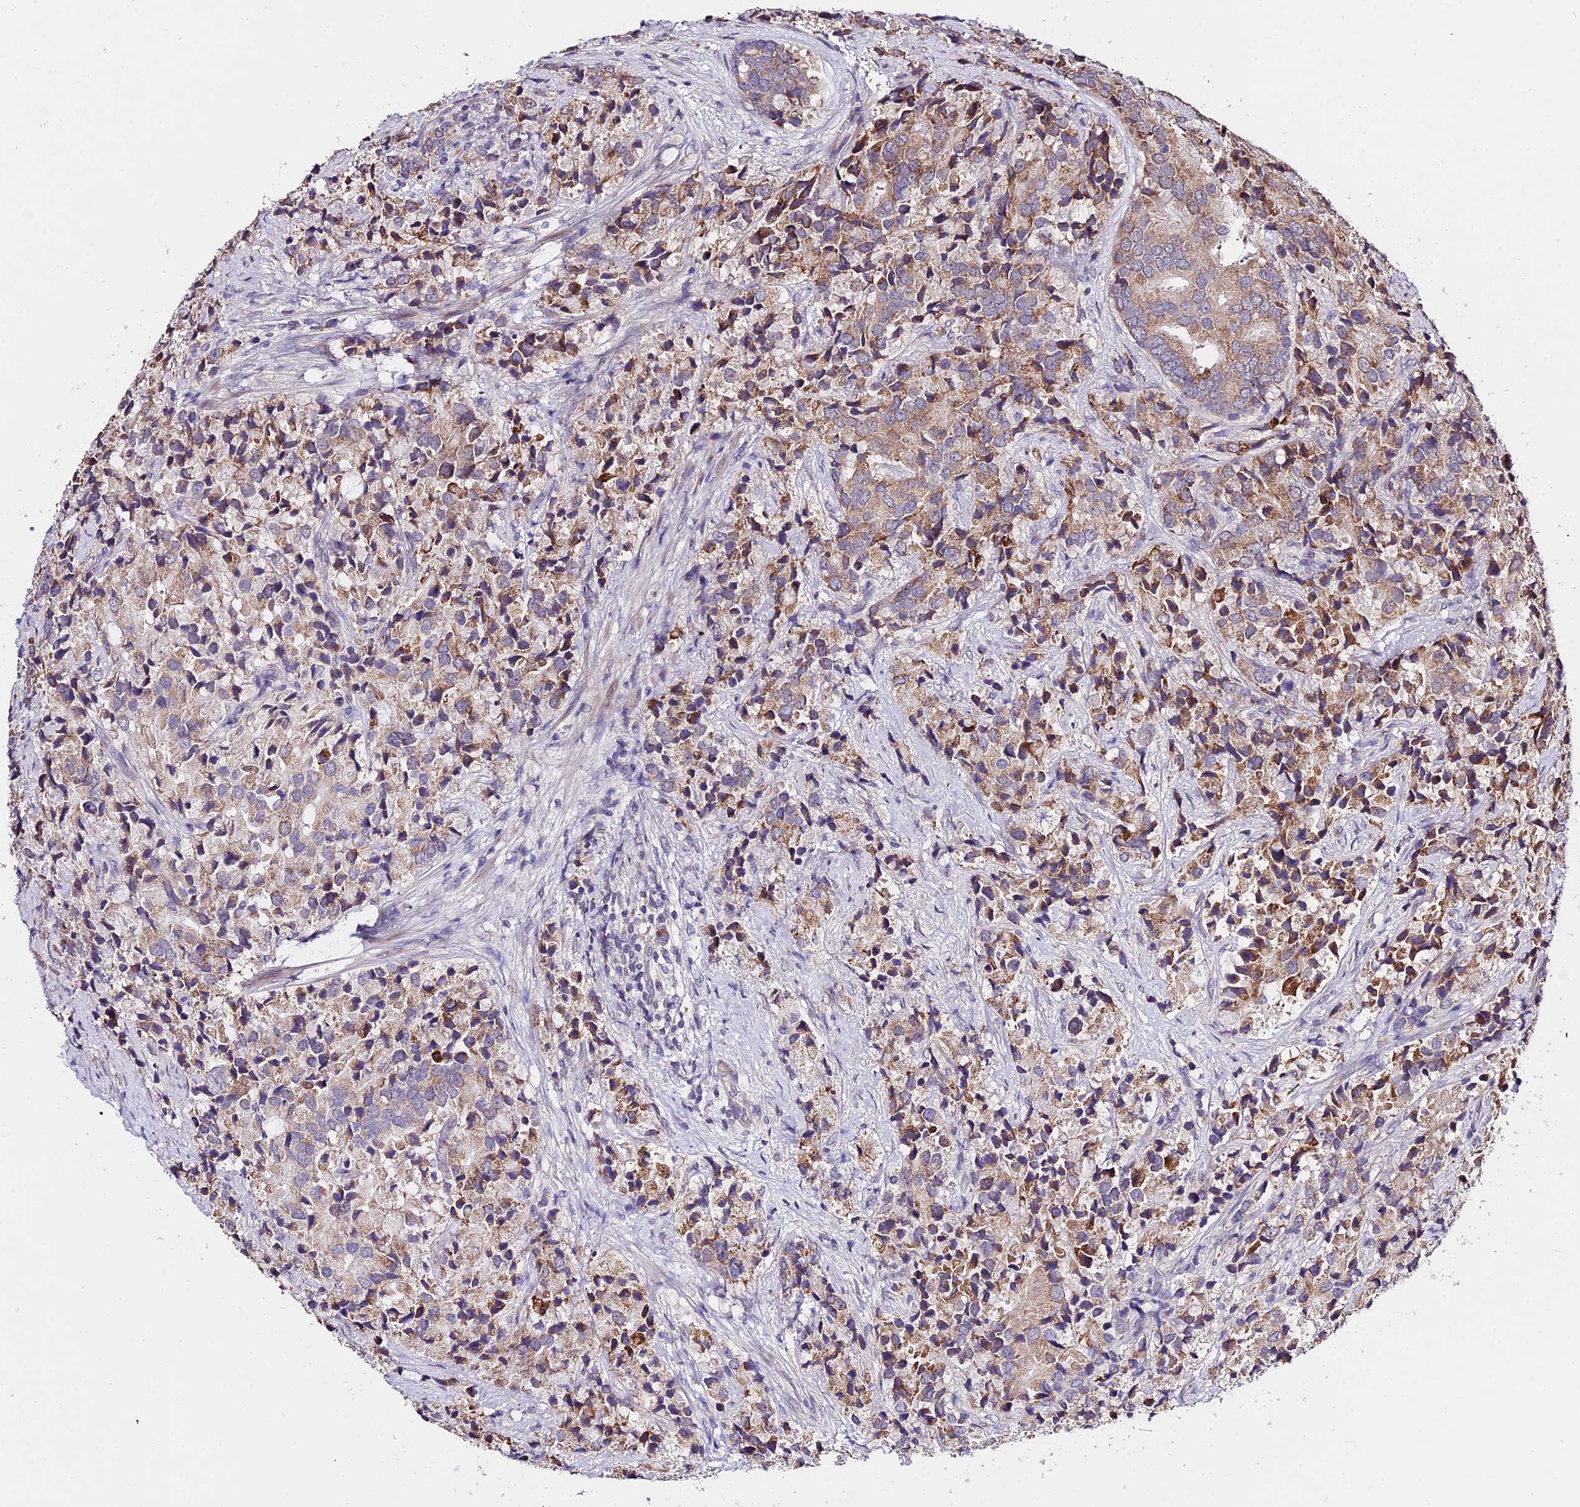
{"staining": {"intensity": "moderate", "quantity": "25%-75%", "location": "cytoplasmic/membranous"}, "tissue": "prostate cancer", "cell_type": "Tumor cells", "image_type": "cancer", "snomed": [{"axis": "morphology", "description": "Adenocarcinoma, High grade"}, {"axis": "topography", "description": "Prostate"}], "caption": "Protein expression analysis of human high-grade adenocarcinoma (prostate) reveals moderate cytoplasmic/membranous expression in approximately 25%-75% of tumor cells. The staining was performed using DAB (3,3'-diaminobenzidine) to visualize the protein expression in brown, while the nuclei were stained in blue with hematoxylin (Magnification: 20x).", "gene": "WDR5B", "patient": {"sex": "male", "age": 62}}